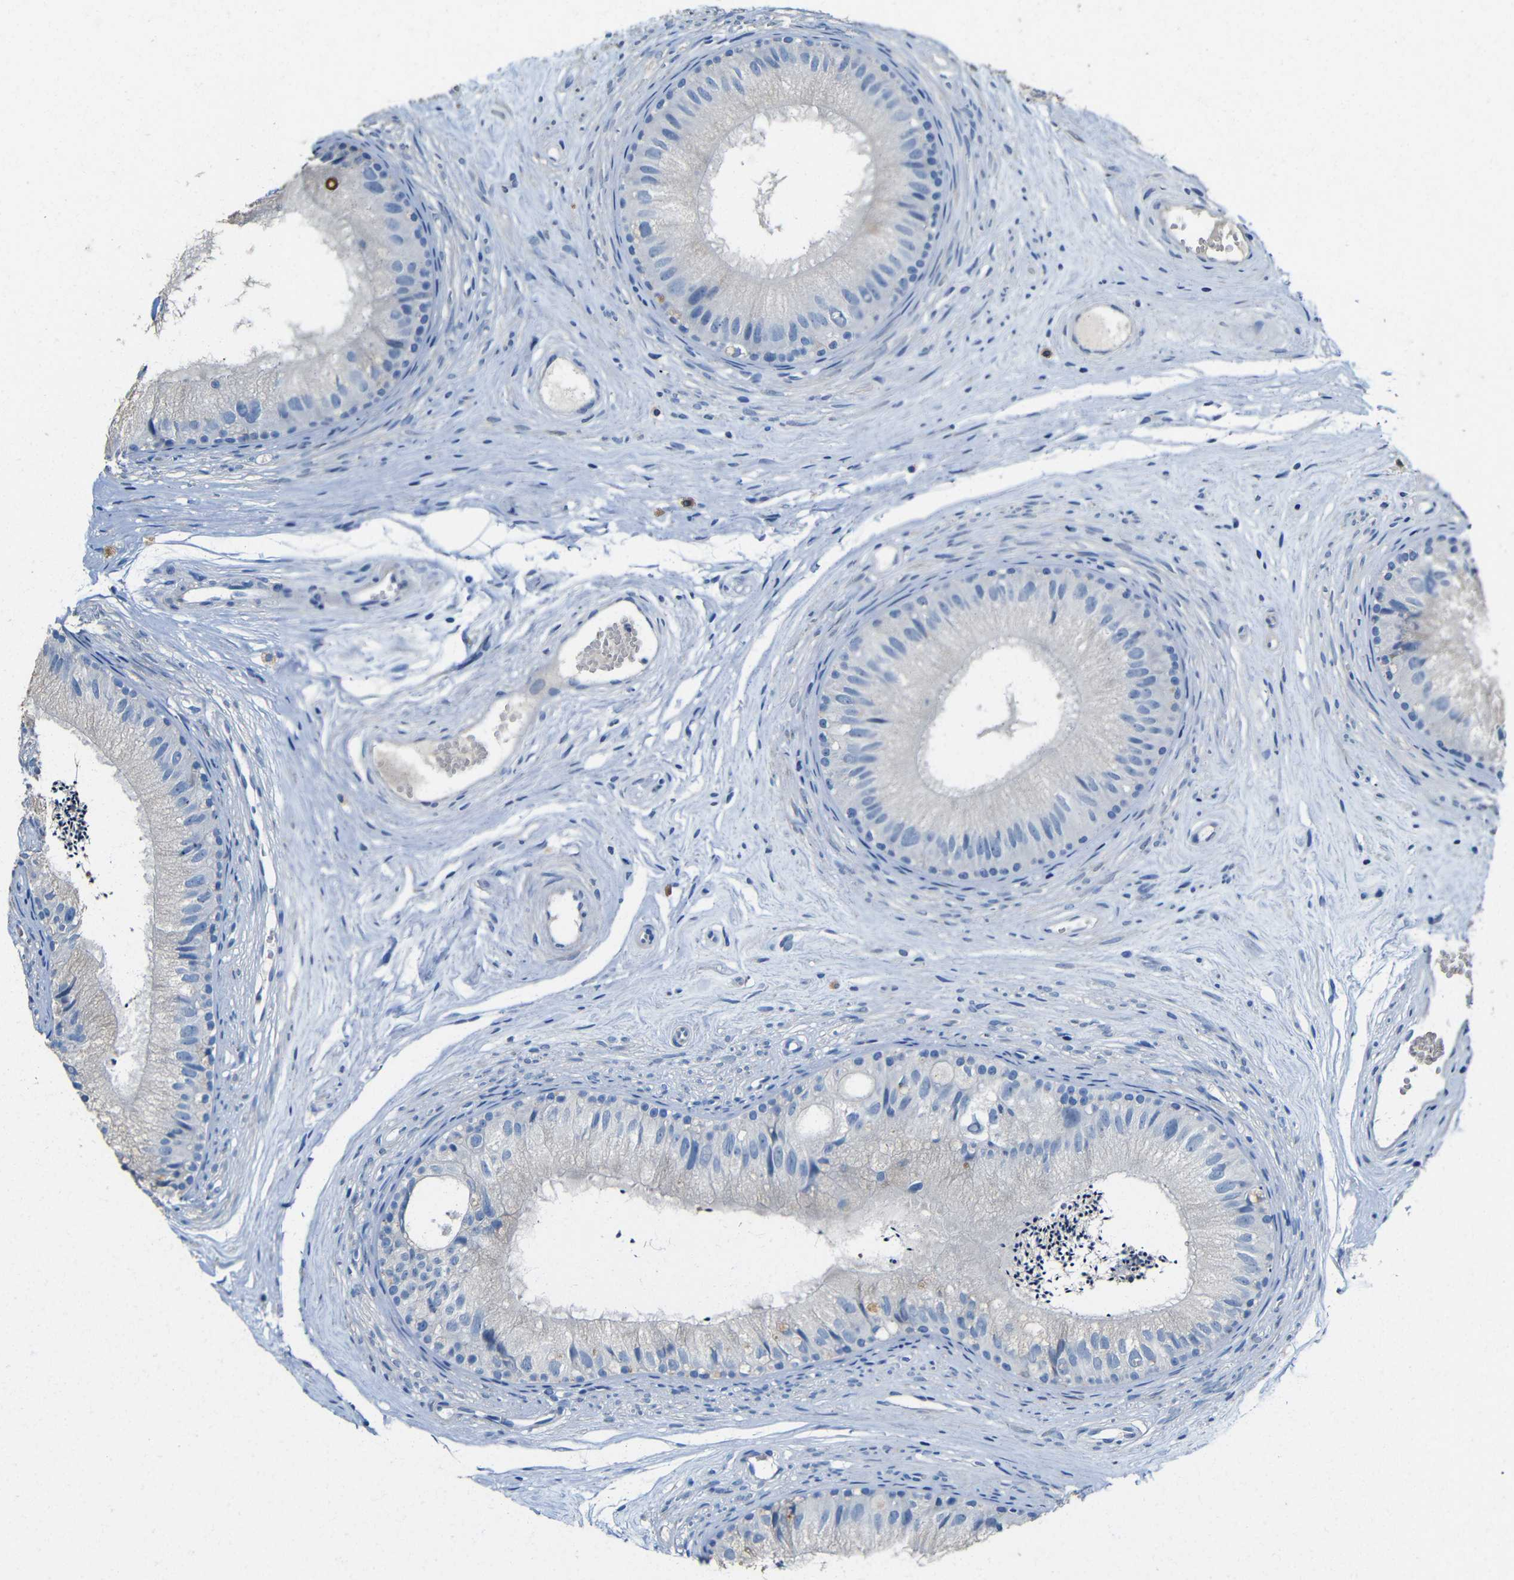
{"staining": {"intensity": "negative", "quantity": "none", "location": "none"}, "tissue": "epididymis", "cell_type": "Glandular cells", "image_type": "normal", "snomed": [{"axis": "morphology", "description": "Normal tissue, NOS"}, {"axis": "topography", "description": "Epididymis"}], "caption": "This is an immunohistochemistry (IHC) photomicrograph of unremarkable human epididymis. There is no expression in glandular cells.", "gene": "ACKR2", "patient": {"sex": "male", "age": 56}}